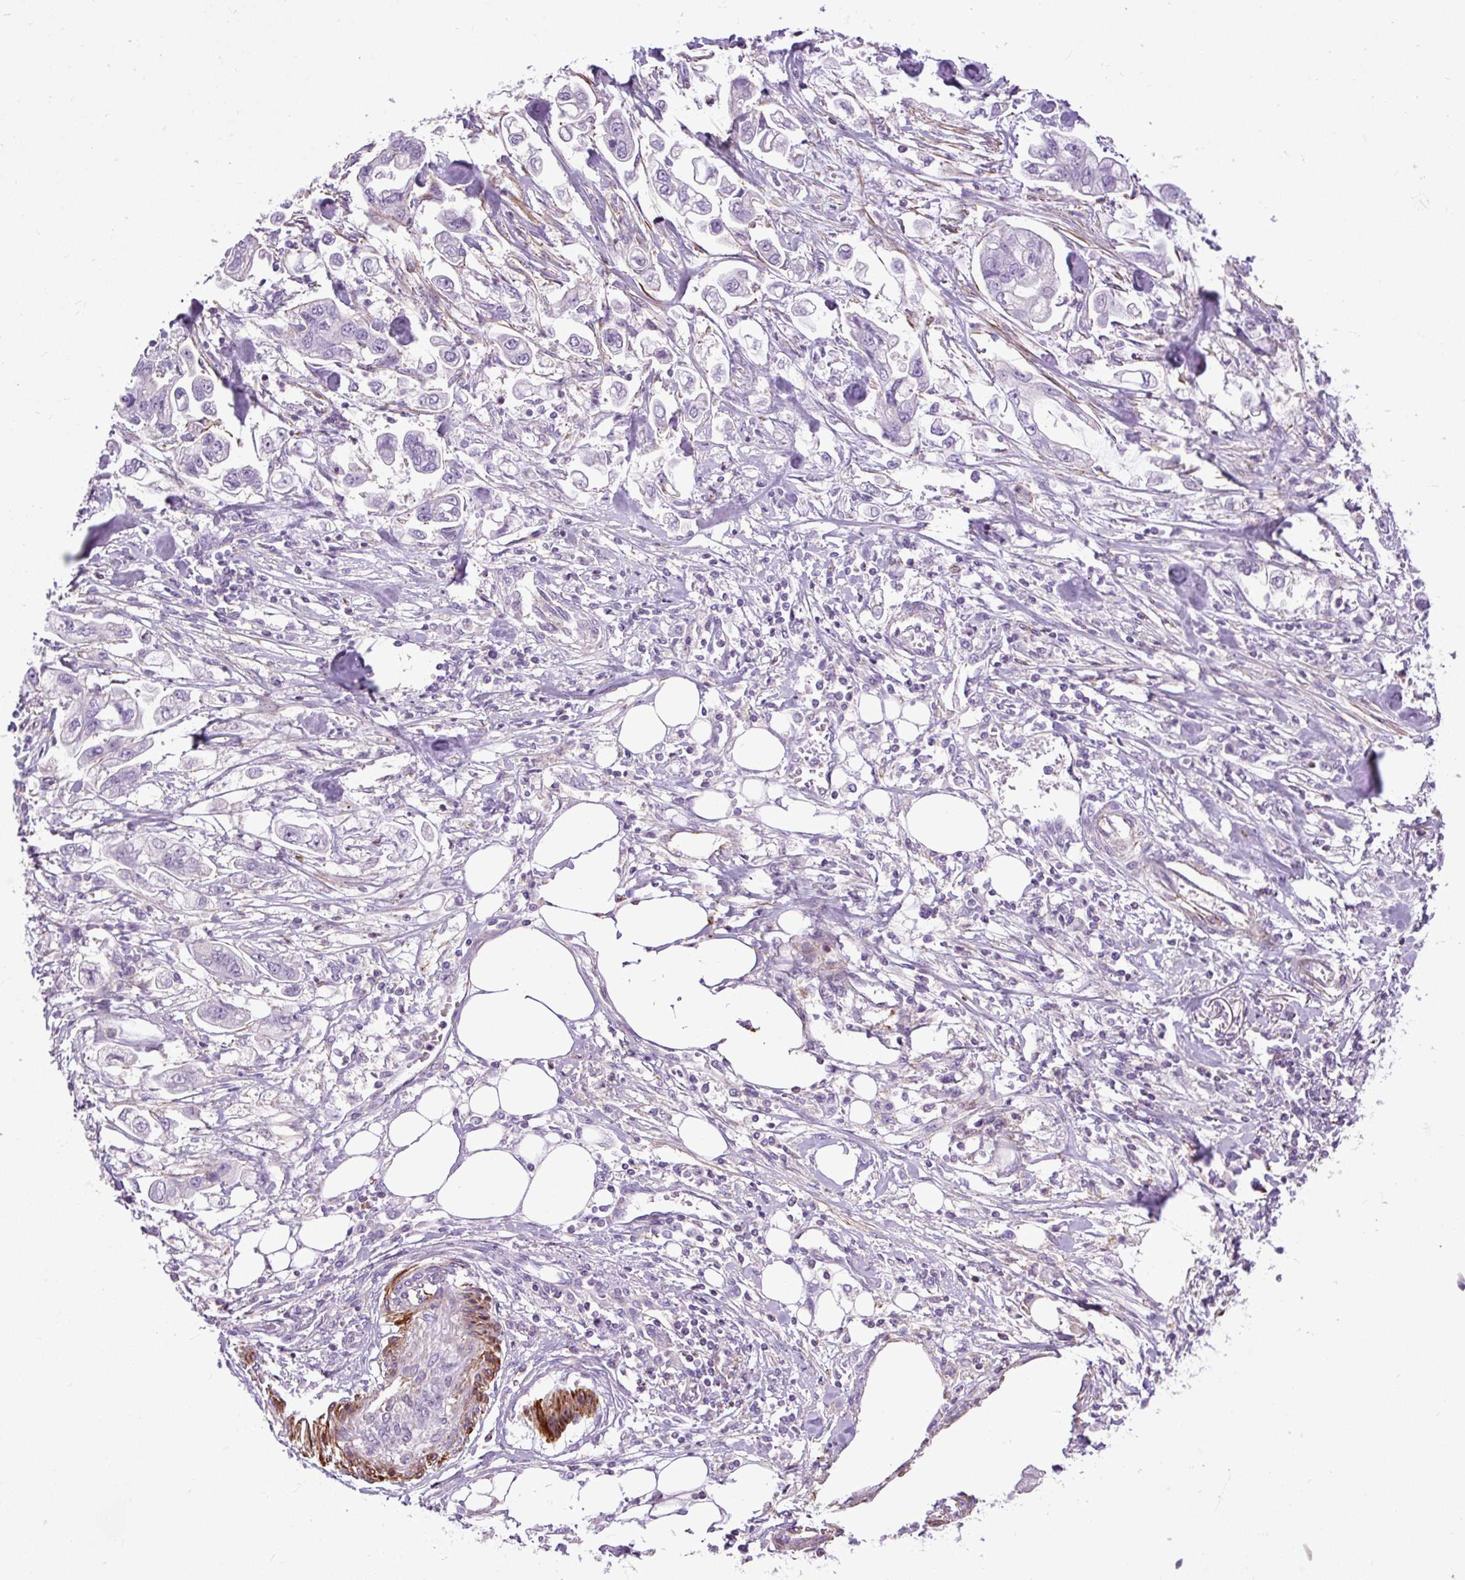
{"staining": {"intensity": "negative", "quantity": "none", "location": "none"}, "tissue": "stomach cancer", "cell_type": "Tumor cells", "image_type": "cancer", "snomed": [{"axis": "morphology", "description": "Adenocarcinoma, NOS"}, {"axis": "topography", "description": "Stomach"}], "caption": "This photomicrograph is of adenocarcinoma (stomach) stained with immunohistochemistry (IHC) to label a protein in brown with the nuclei are counter-stained blue. There is no positivity in tumor cells. (Brightfield microscopy of DAB (3,3'-diaminobenzidine) immunohistochemistry (IHC) at high magnification).", "gene": "ZNF197", "patient": {"sex": "male", "age": 62}}